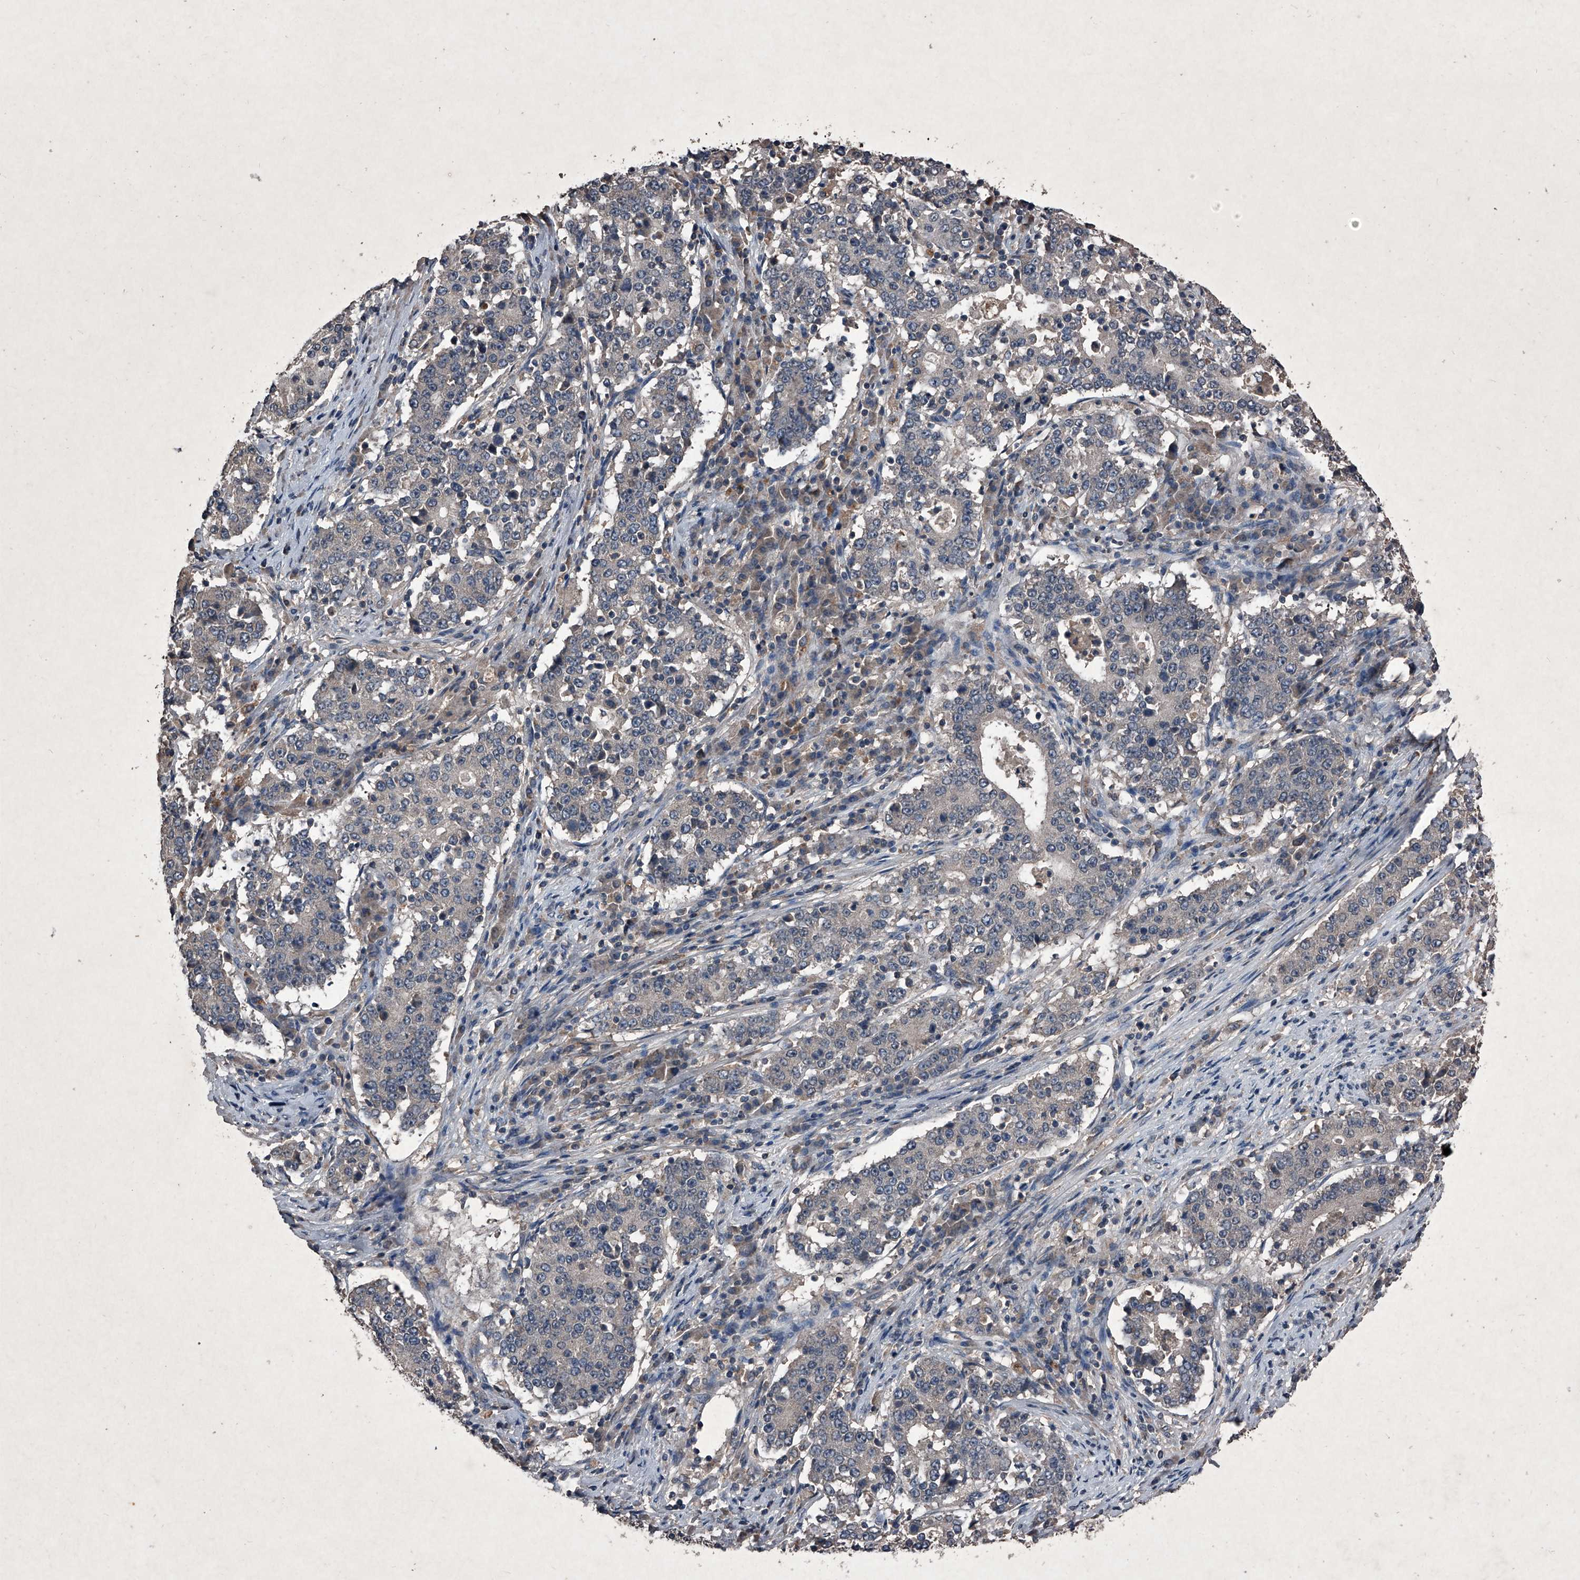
{"staining": {"intensity": "negative", "quantity": "none", "location": "none"}, "tissue": "stomach cancer", "cell_type": "Tumor cells", "image_type": "cancer", "snomed": [{"axis": "morphology", "description": "Adenocarcinoma, NOS"}, {"axis": "topography", "description": "Stomach"}], "caption": "Tumor cells are negative for brown protein staining in stomach adenocarcinoma. (Stains: DAB immunohistochemistry (IHC) with hematoxylin counter stain, Microscopy: brightfield microscopy at high magnification).", "gene": "MAPKAP1", "patient": {"sex": "male", "age": 59}}